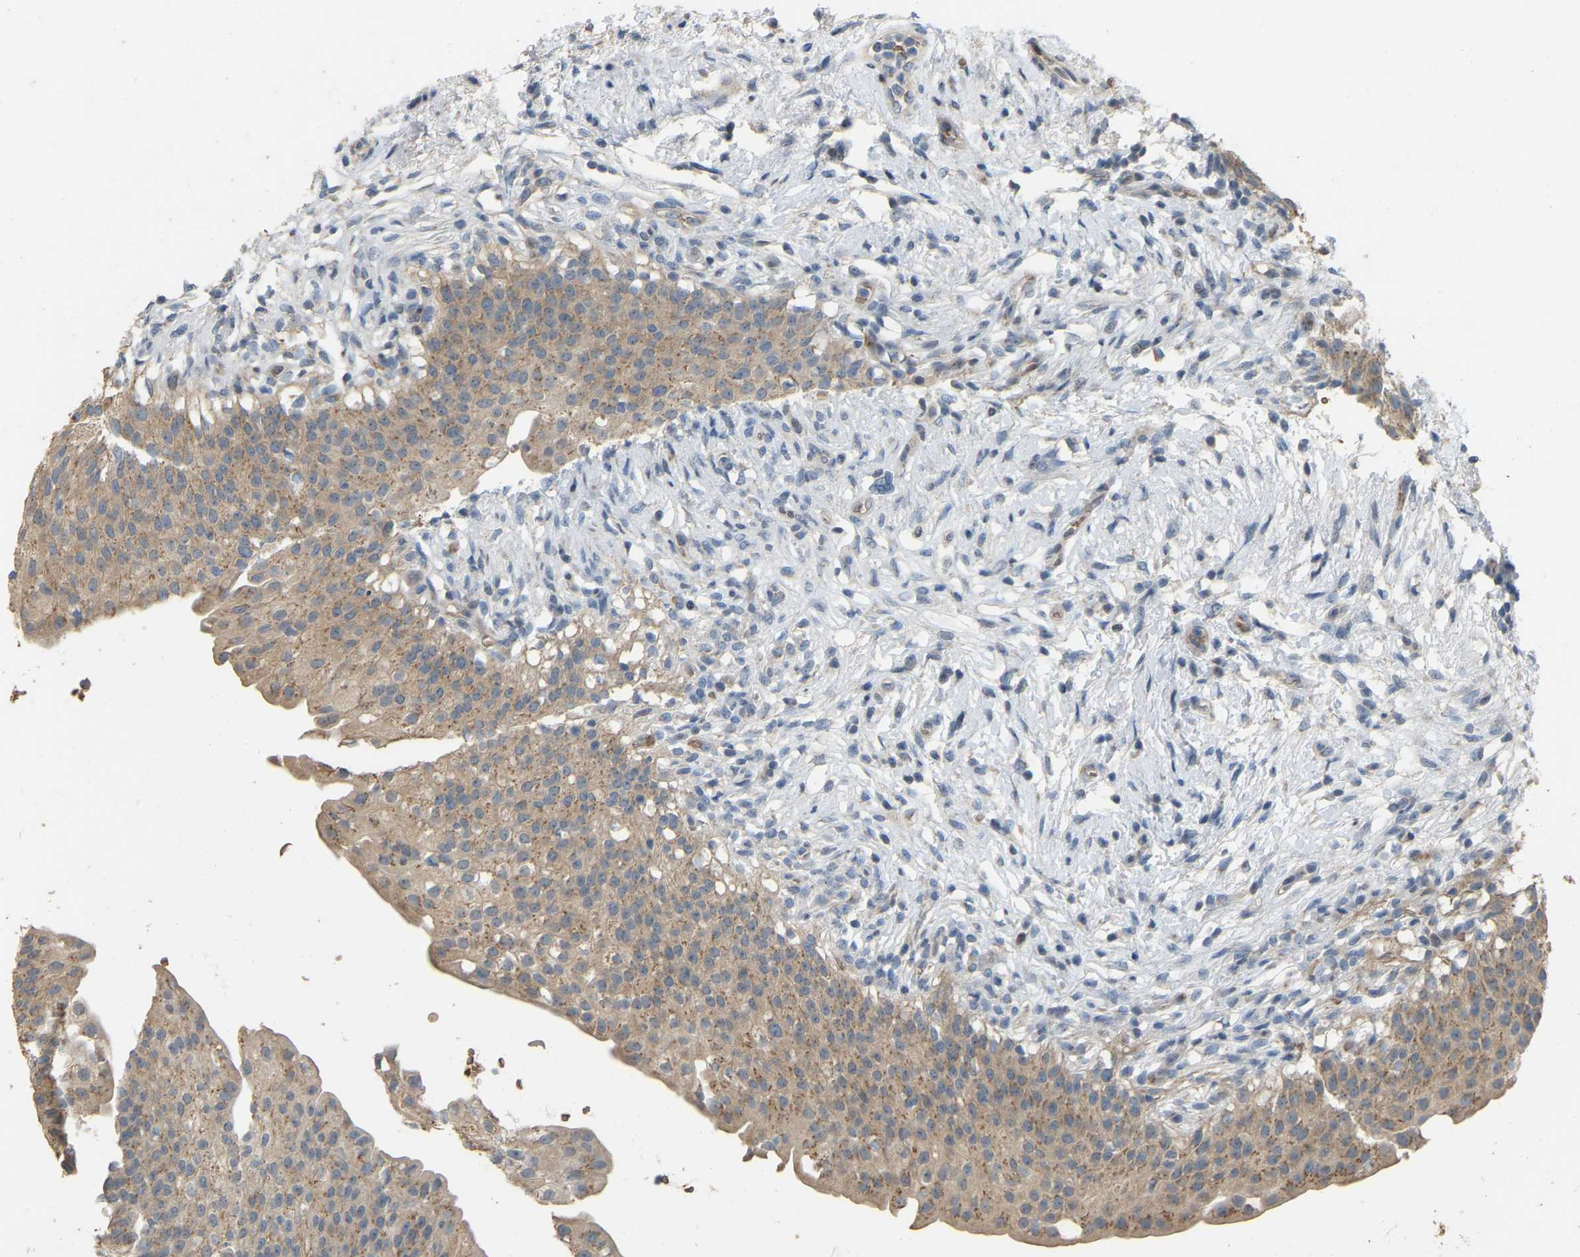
{"staining": {"intensity": "moderate", "quantity": ">75%", "location": "cytoplasmic/membranous"}, "tissue": "urinary bladder", "cell_type": "Urothelial cells", "image_type": "normal", "snomed": [{"axis": "morphology", "description": "Normal tissue, NOS"}, {"axis": "topography", "description": "Urinary bladder"}], "caption": "A medium amount of moderate cytoplasmic/membranous positivity is present in about >75% of urothelial cells in unremarkable urinary bladder.", "gene": "CFAP298", "patient": {"sex": "female", "age": 60}}